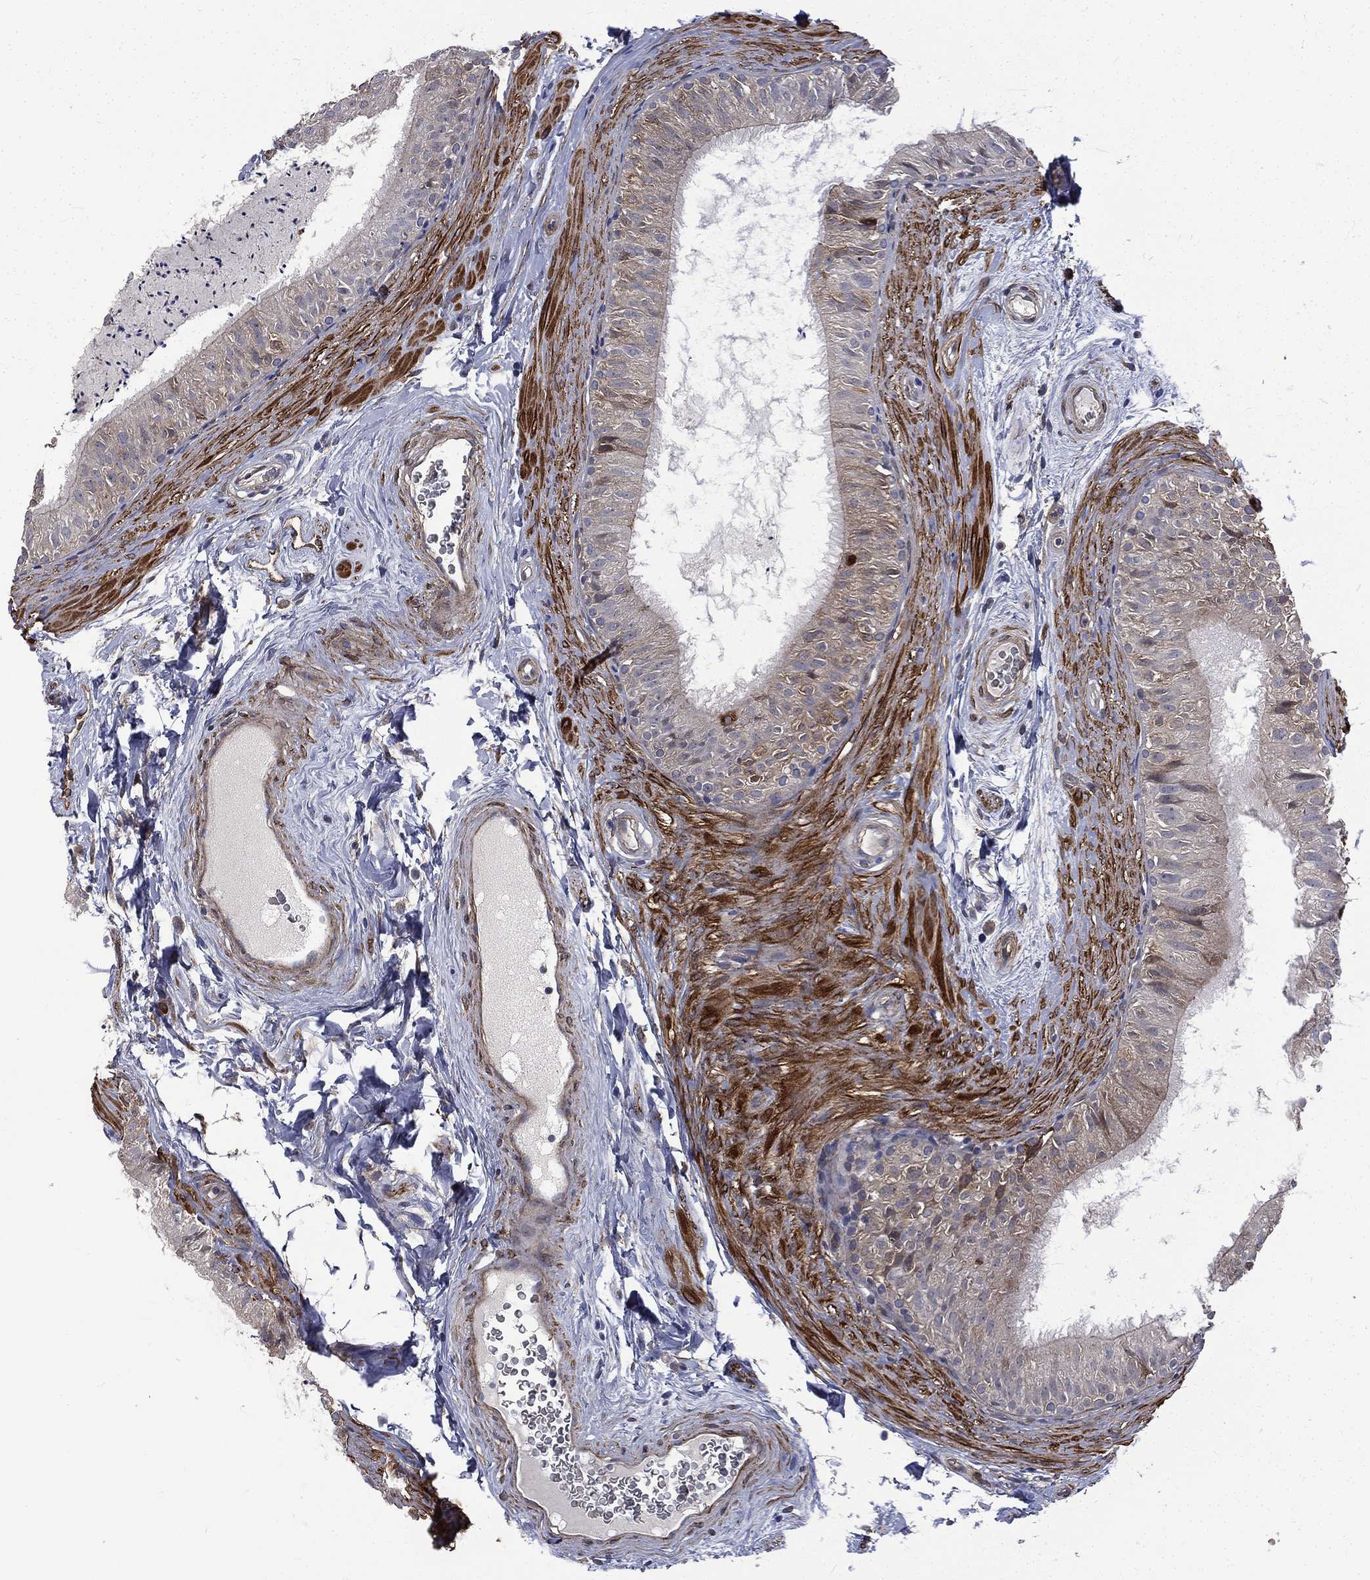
{"staining": {"intensity": "moderate", "quantity": "<25%", "location": "cytoplasmic/membranous"}, "tissue": "epididymis", "cell_type": "Glandular cells", "image_type": "normal", "snomed": [{"axis": "morphology", "description": "Normal tissue, NOS"}, {"axis": "topography", "description": "Epididymis"}], "caption": "High-power microscopy captured an immunohistochemistry micrograph of unremarkable epididymis, revealing moderate cytoplasmic/membranous staining in about <25% of glandular cells.", "gene": "PPFIBP1", "patient": {"sex": "male", "age": 34}}